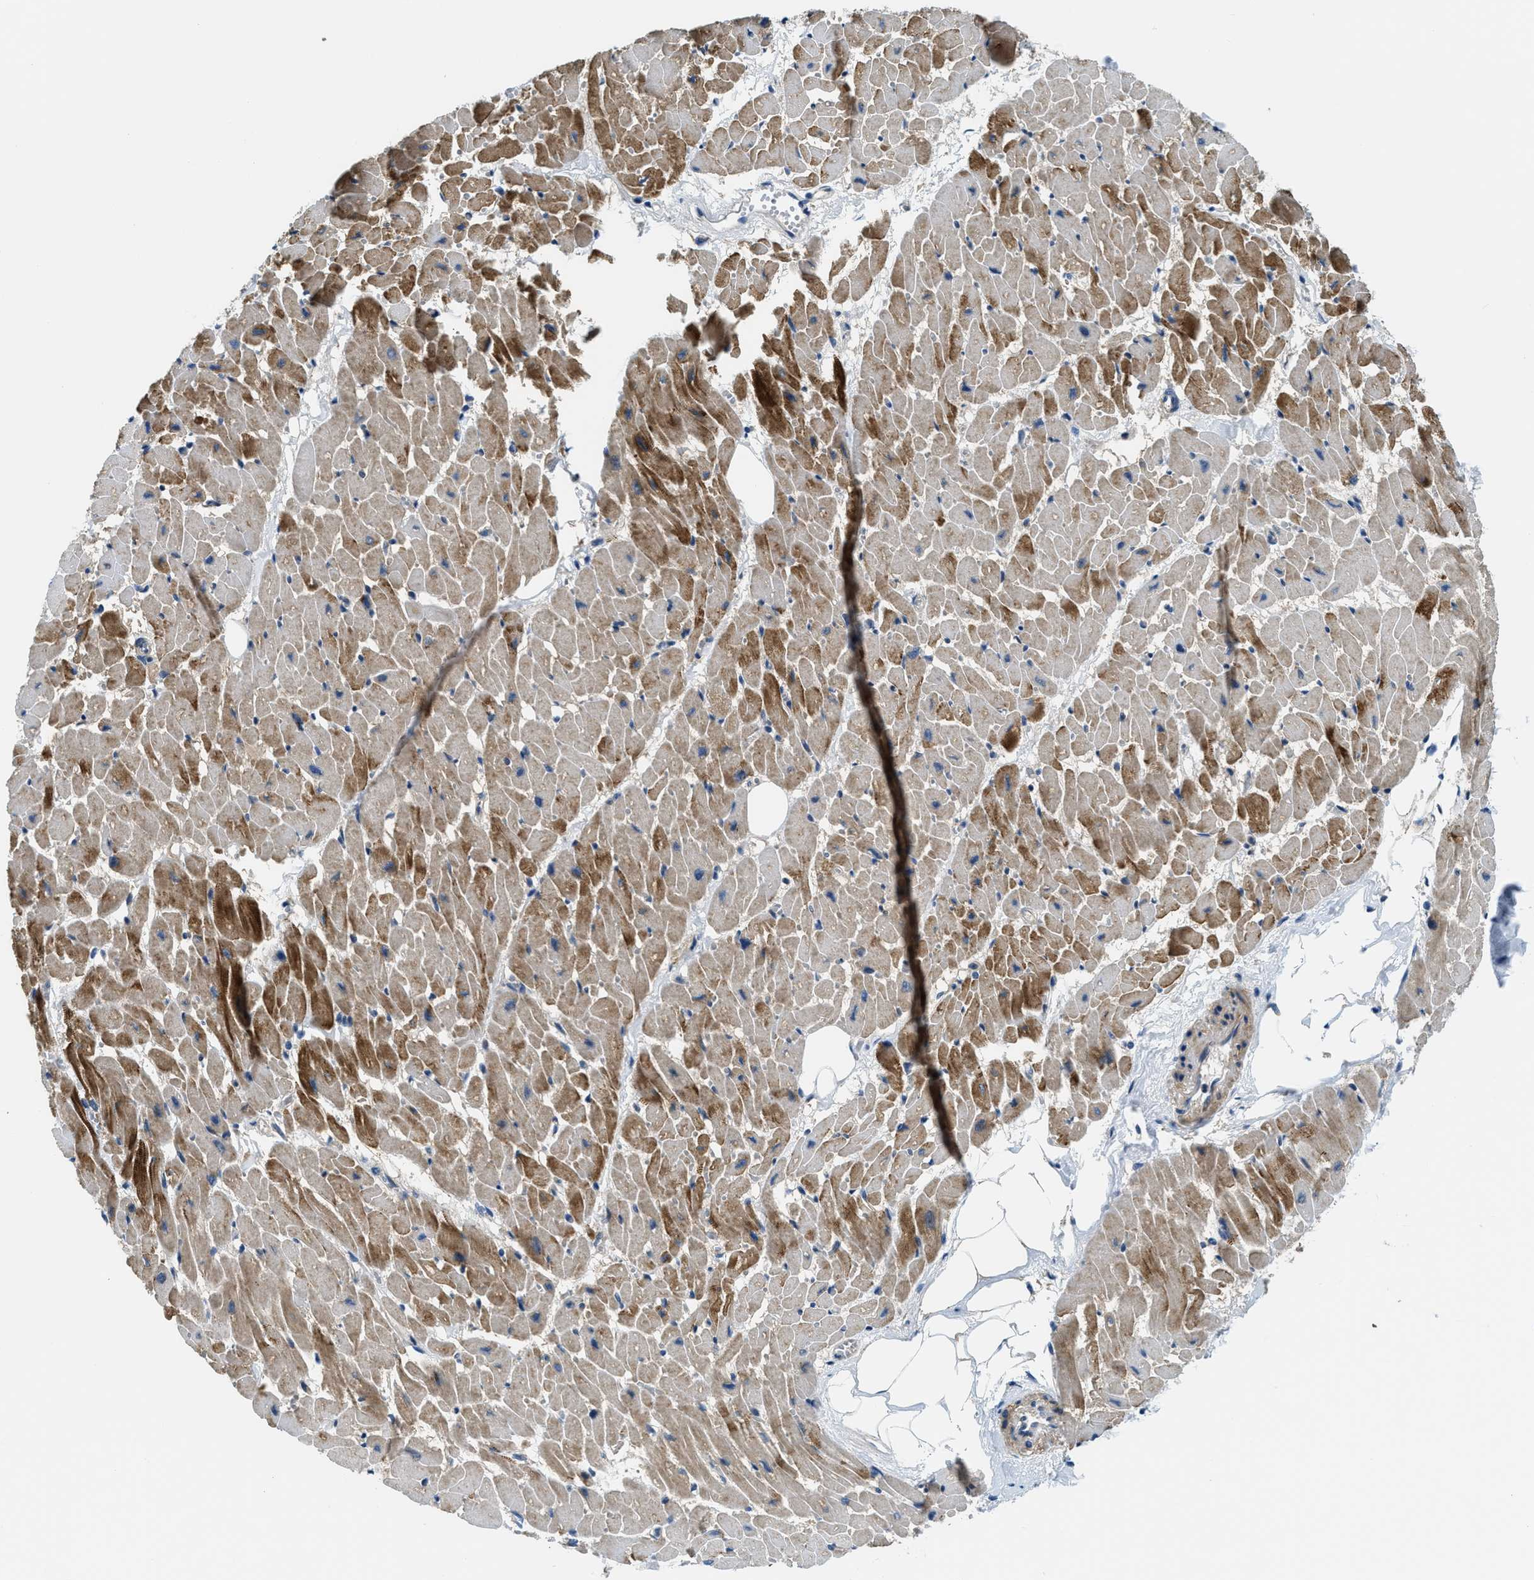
{"staining": {"intensity": "moderate", "quantity": ">75%", "location": "cytoplasmic/membranous"}, "tissue": "heart muscle", "cell_type": "Cardiomyocytes", "image_type": "normal", "snomed": [{"axis": "morphology", "description": "Normal tissue, NOS"}, {"axis": "topography", "description": "Heart"}], "caption": "IHC image of normal heart muscle: human heart muscle stained using immunohistochemistry (IHC) displays medium levels of moderate protein expression localized specifically in the cytoplasmic/membranous of cardiomyocytes, appearing as a cytoplasmic/membranous brown color.", "gene": "LPIN2", "patient": {"sex": "female", "age": 19}}